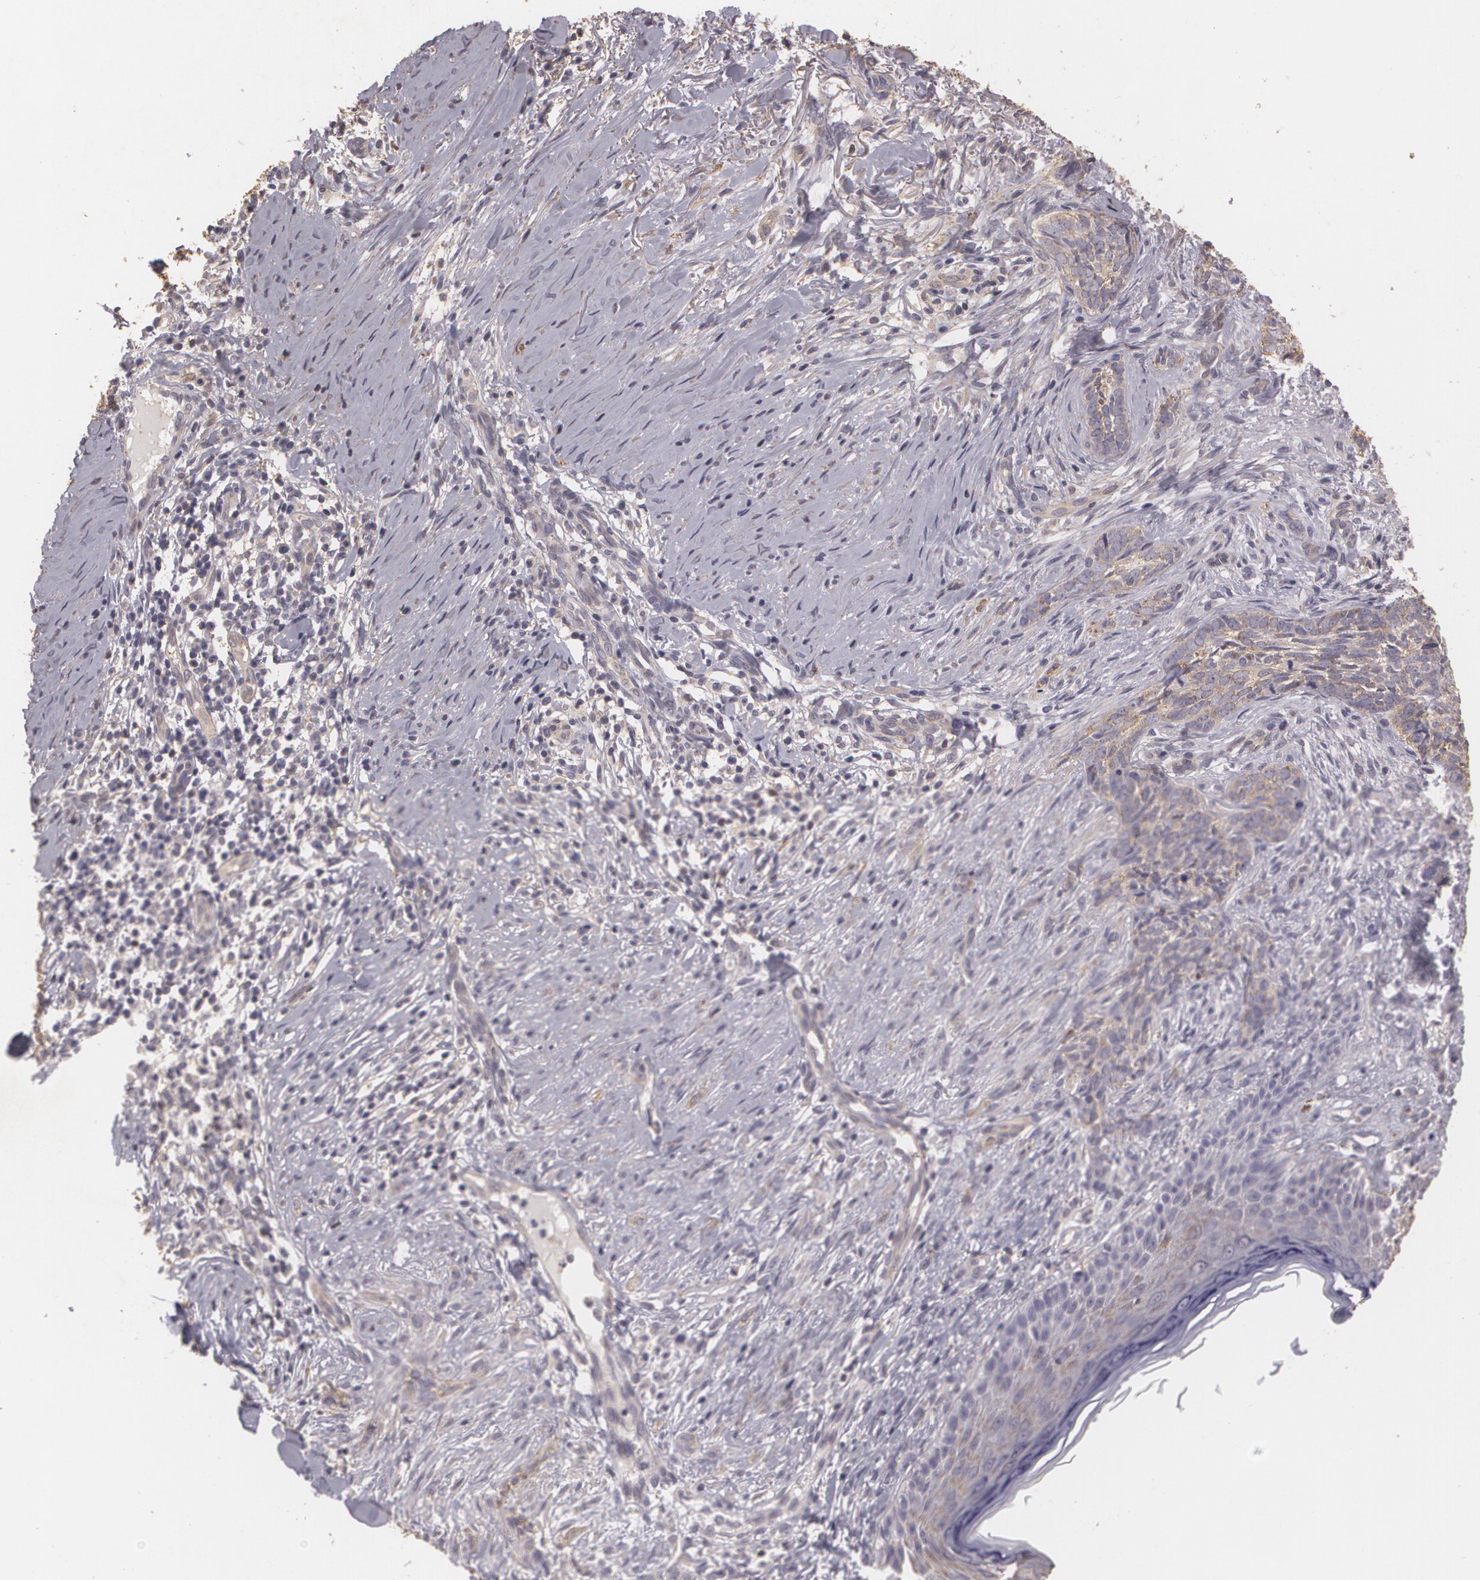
{"staining": {"intensity": "weak", "quantity": ">75%", "location": "cytoplasmic/membranous"}, "tissue": "skin cancer", "cell_type": "Tumor cells", "image_type": "cancer", "snomed": [{"axis": "morphology", "description": "Basal cell carcinoma"}, {"axis": "topography", "description": "Skin"}], "caption": "Protein expression analysis of basal cell carcinoma (skin) exhibits weak cytoplasmic/membranous positivity in about >75% of tumor cells. Immunohistochemistry stains the protein in brown and the nuclei are stained blue.", "gene": "KCNA4", "patient": {"sex": "female", "age": 81}}